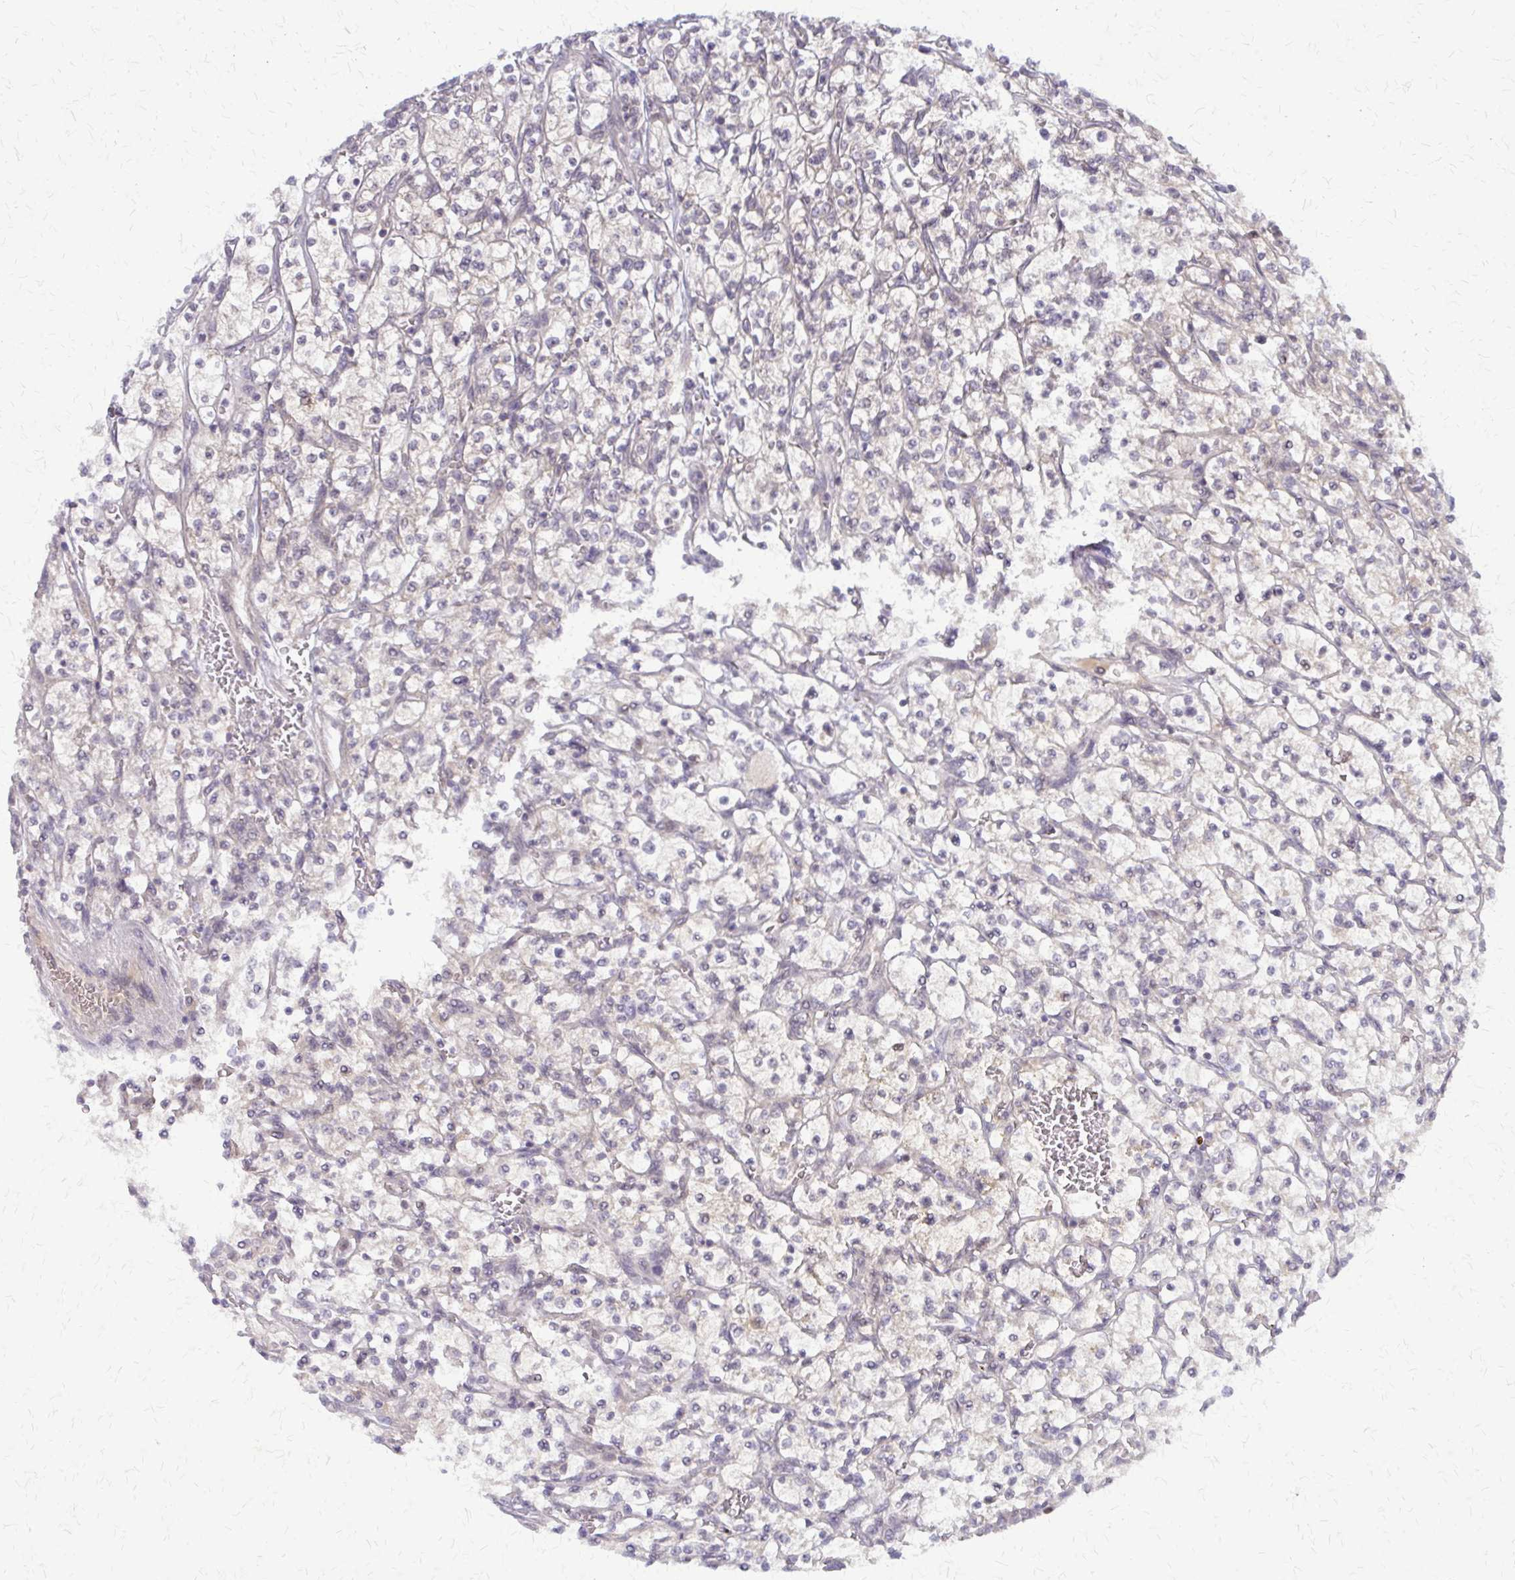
{"staining": {"intensity": "negative", "quantity": "none", "location": "none"}, "tissue": "renal cancer", "cell_type": "Tumor cells", "image_type": "cancer", "snomed": [{"axis": "morphology", "description": "Adenocarcinoma, NOS"}, {"axis": "topography", "description": "Kidney"}], "caption": "Tumor cells are negative for protein expression in human adenocarcinoma (renal). (Immunohistochemistry, brightfield microscopy, high magnification).", "gene": "GLRX", "patient": {"sex": "female", "age": 64}}